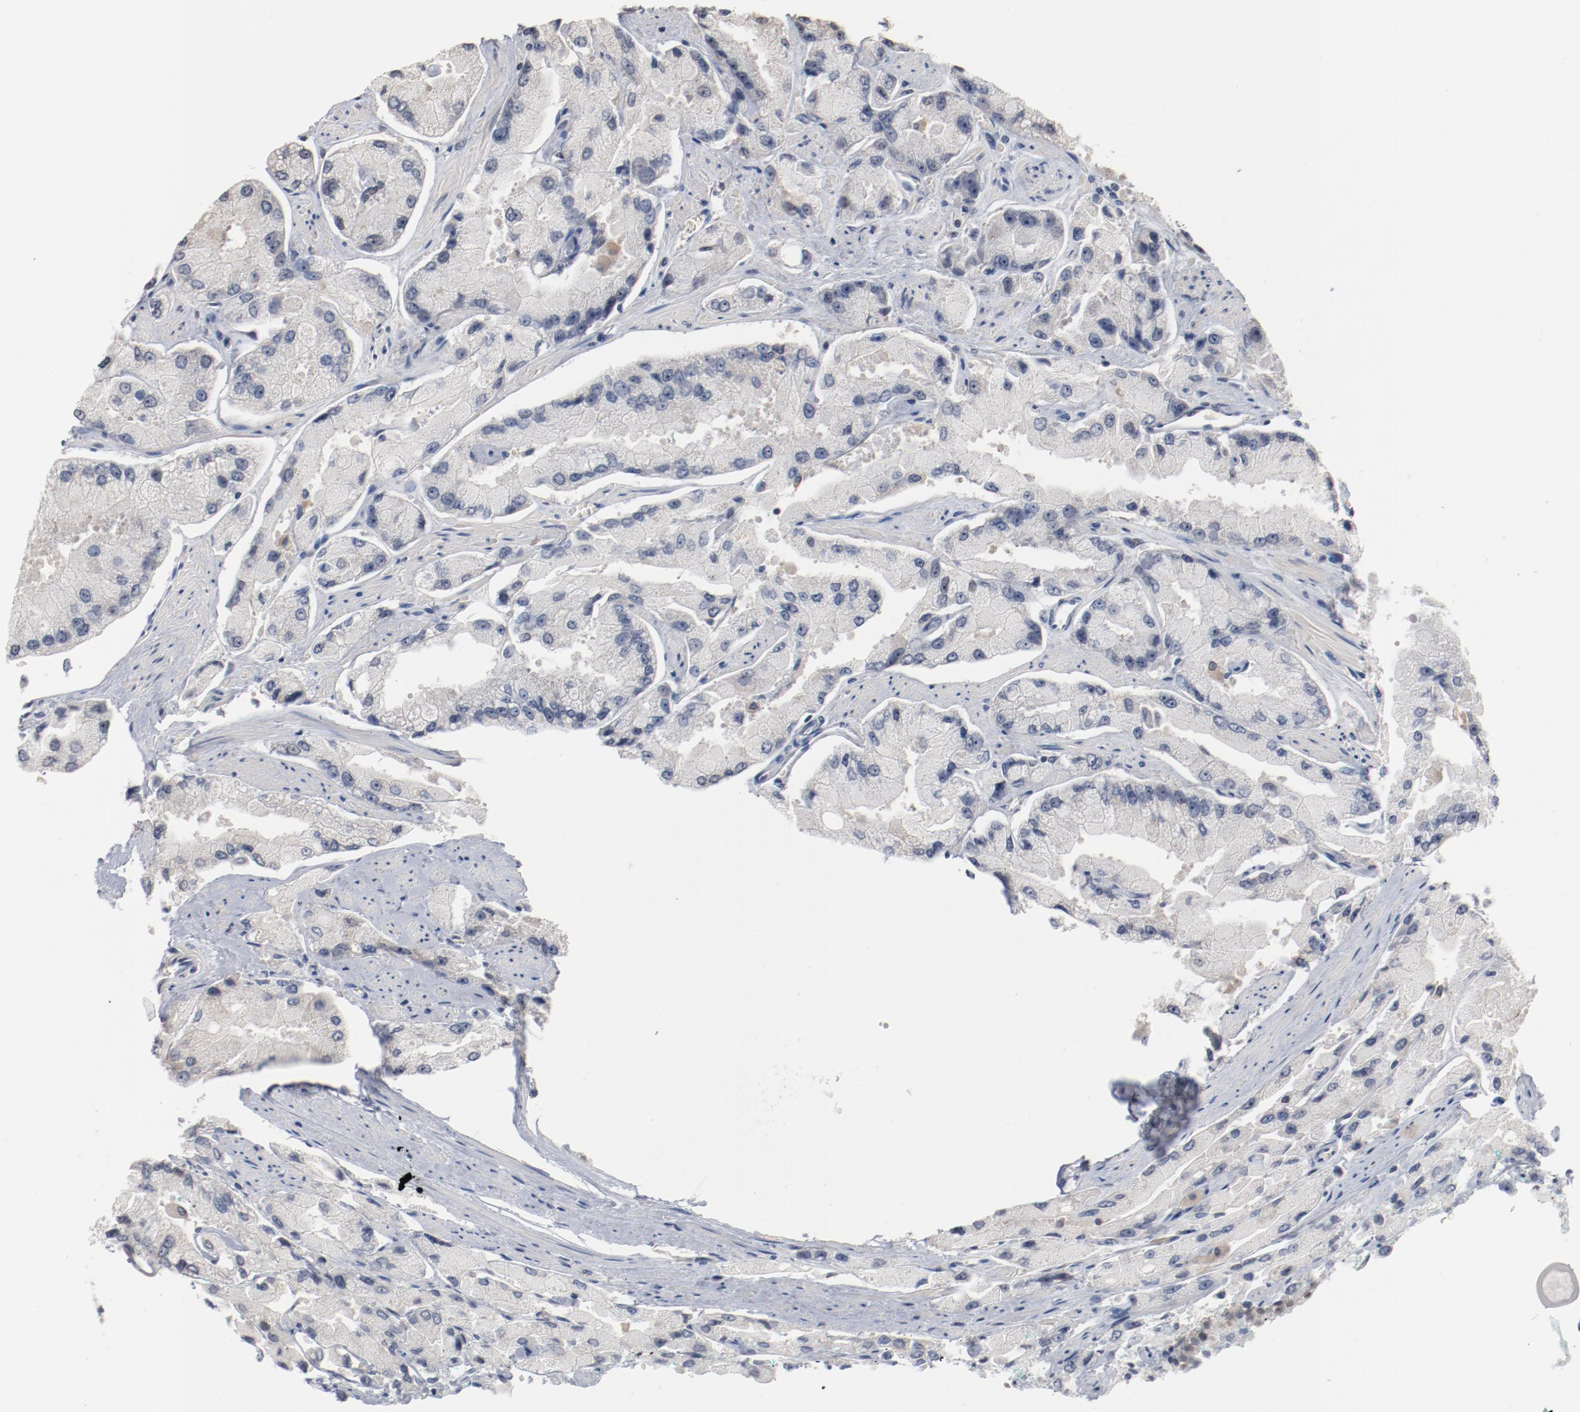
{"staining": {"intensity": "negative", "quantity": "none", "location": "none"}, "tissue": "prostate cancer", "cell_type": "Tumor cells", "image_type": "cancer", "snomed": [{"axis": "morphology", "description": "Adenocarcinoma, High grade"}, {"axis": "topography", "description": "Prostate"}], "caption": "IHC of human prostate cancer reveals no expression in tumor cells.", "gene": "ERICH1", "patient": {"sex": "male", "age": 58}}